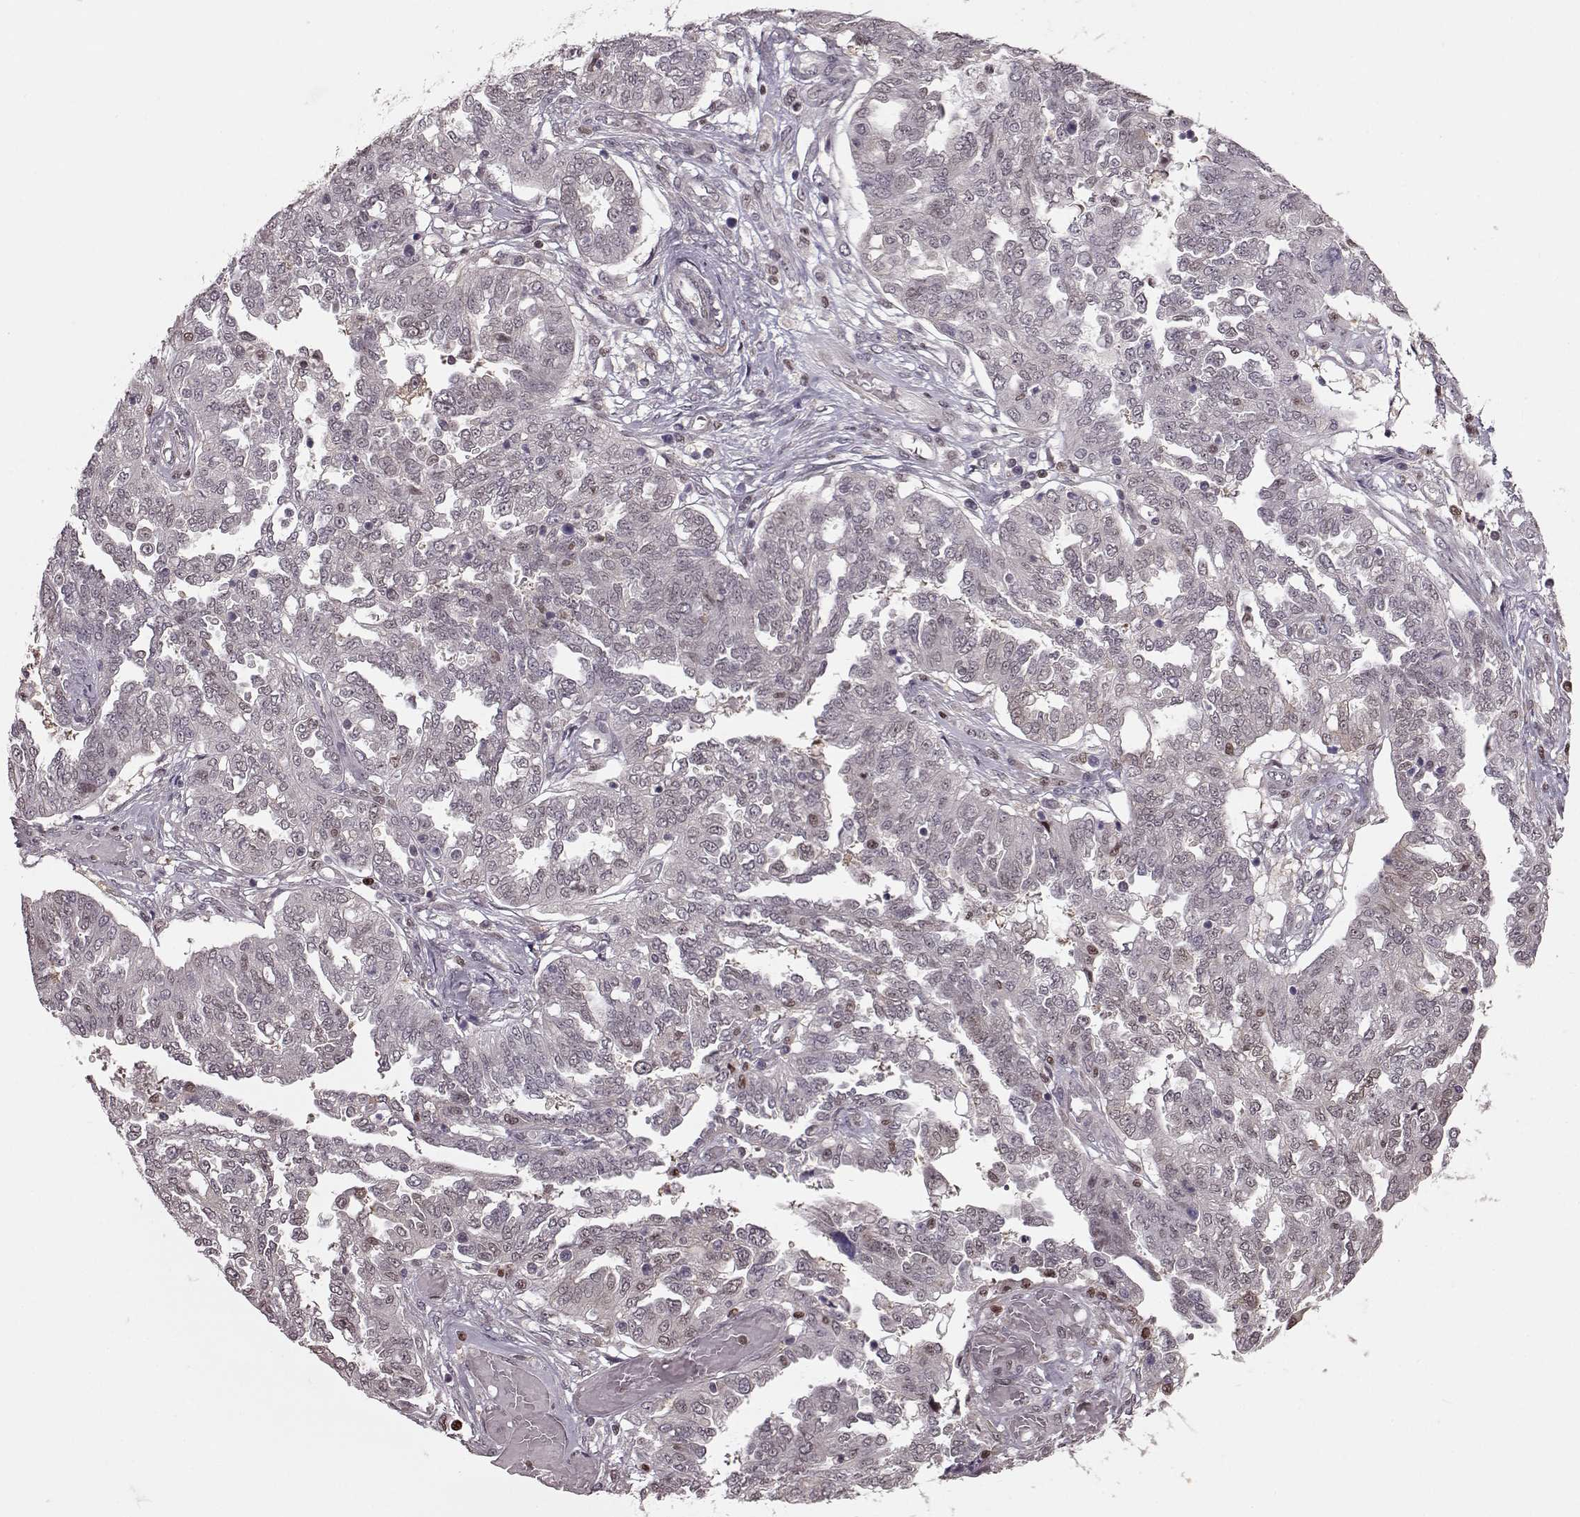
{"staining": {"intensity": "weak", "quantity": "<25%", "location": "nuclear"}, "tissue": "ovarian cancer", "cell_type": "Tumor cells", "image_type": "cancer", "snomed": [{"axis": "morphology", "description": "Cystadenocarcinoma, serous, NOS"}, {"axis": "topography", "description": "Ovary"}], "caption": "A high-resolution image shows immunohistochemistry staining of ovarian cancer (serous cystadenocarcinoma), which exhibits no significant positivity in tumor cells.", "gene": "KLF6", "patient": {"sex": "female", "age": 67}}